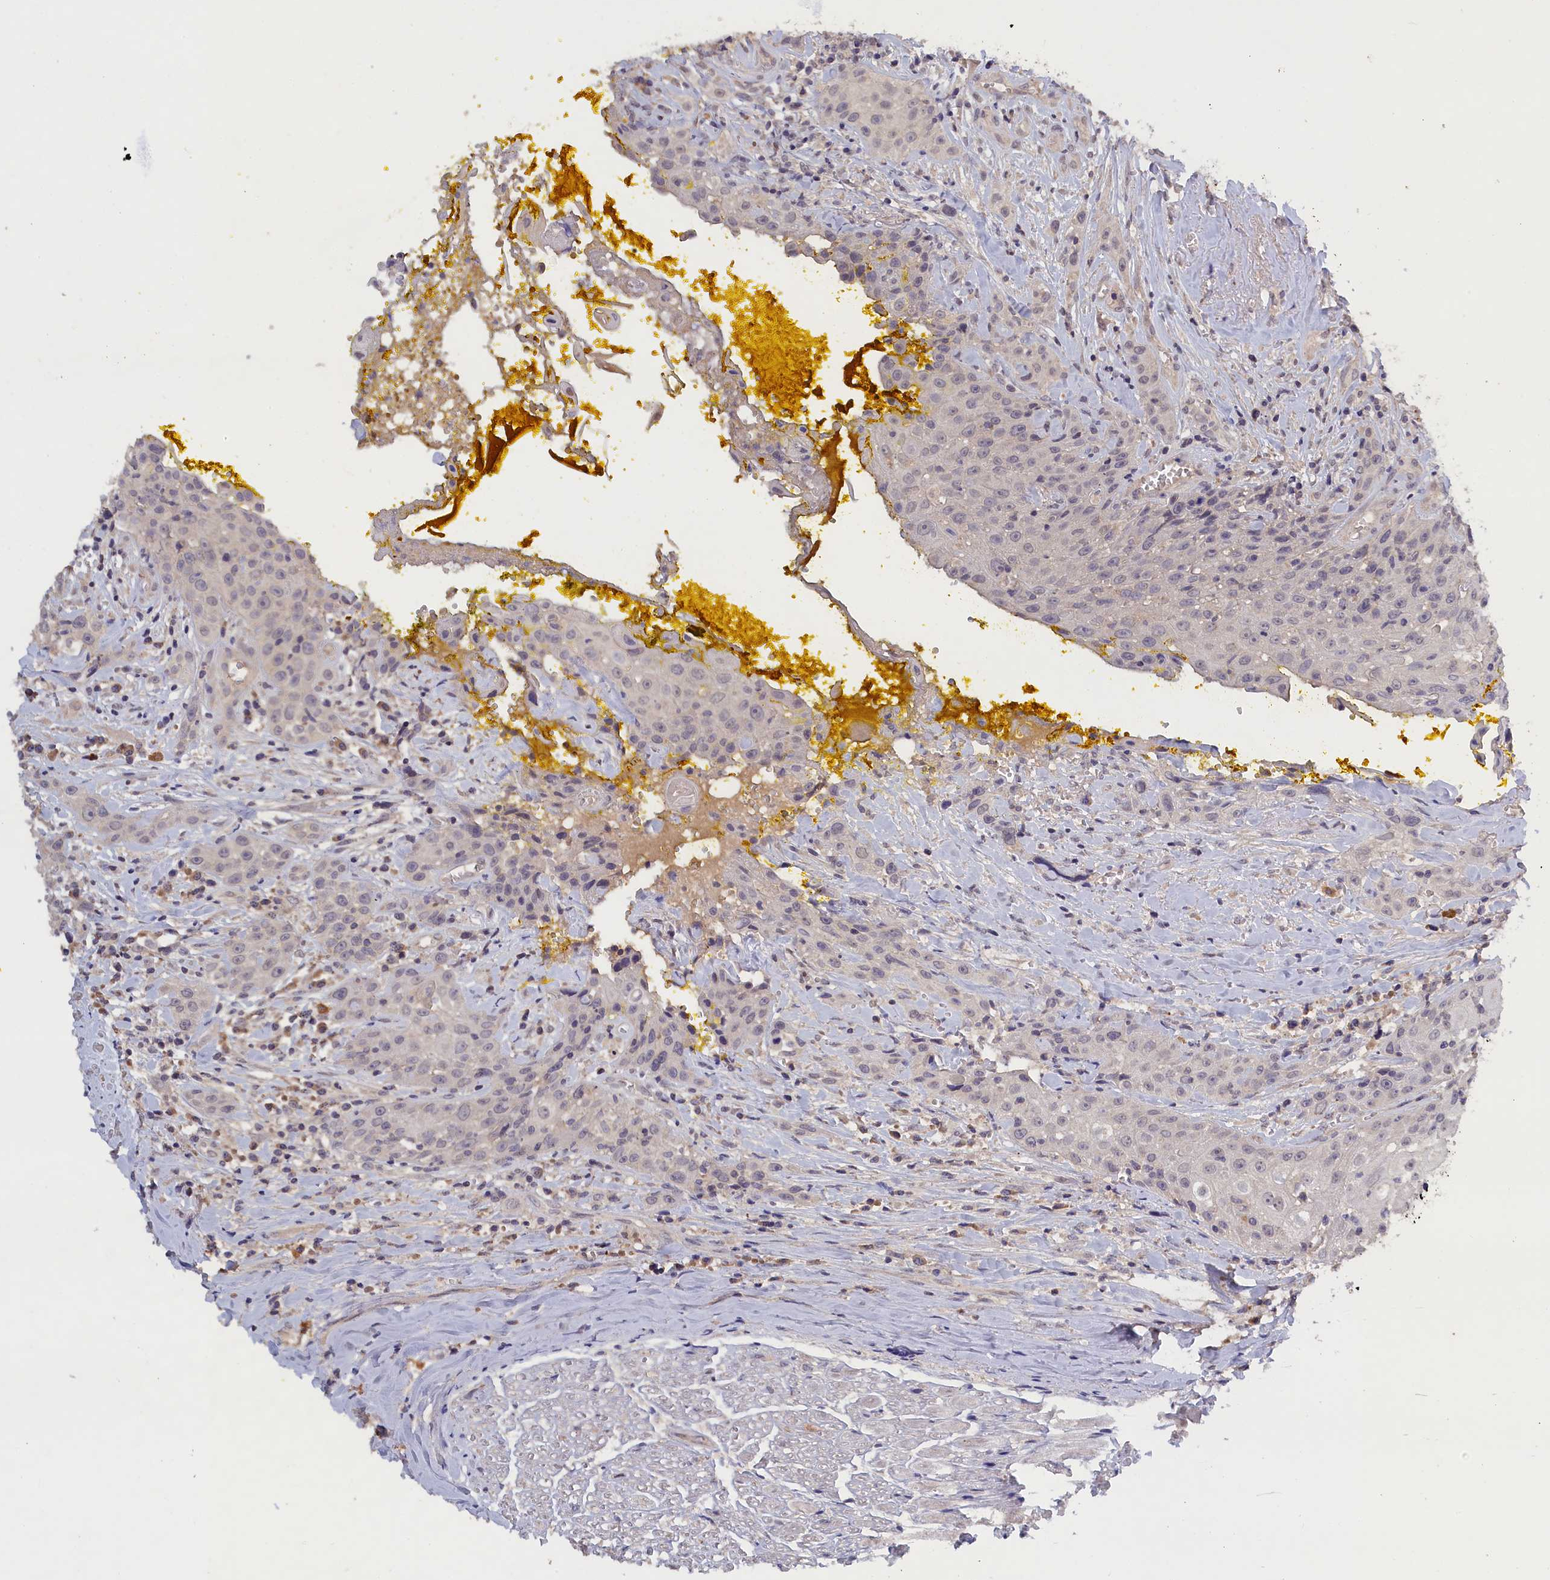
{"staining": {"intensity": "negative", "quantity": "none", "location": "none"}, "tissue": "head and neck cancer", "cell_type": "Tumor cells", "image_type": "cancer", "snomed": [{"axis": "morphology", "description": "Squamous cell carcinoma, NOS"}, {"axis": "topography", "description": "Oral tissue"}, {"axis": "topography", "description": "Head-Neck"}], "caption": "Human head and neck cancer stained for a protein using IHC displays no positivity in tumor cells.", "gene": "CELF5", "patient": {"sex": "female", "age": 82}}